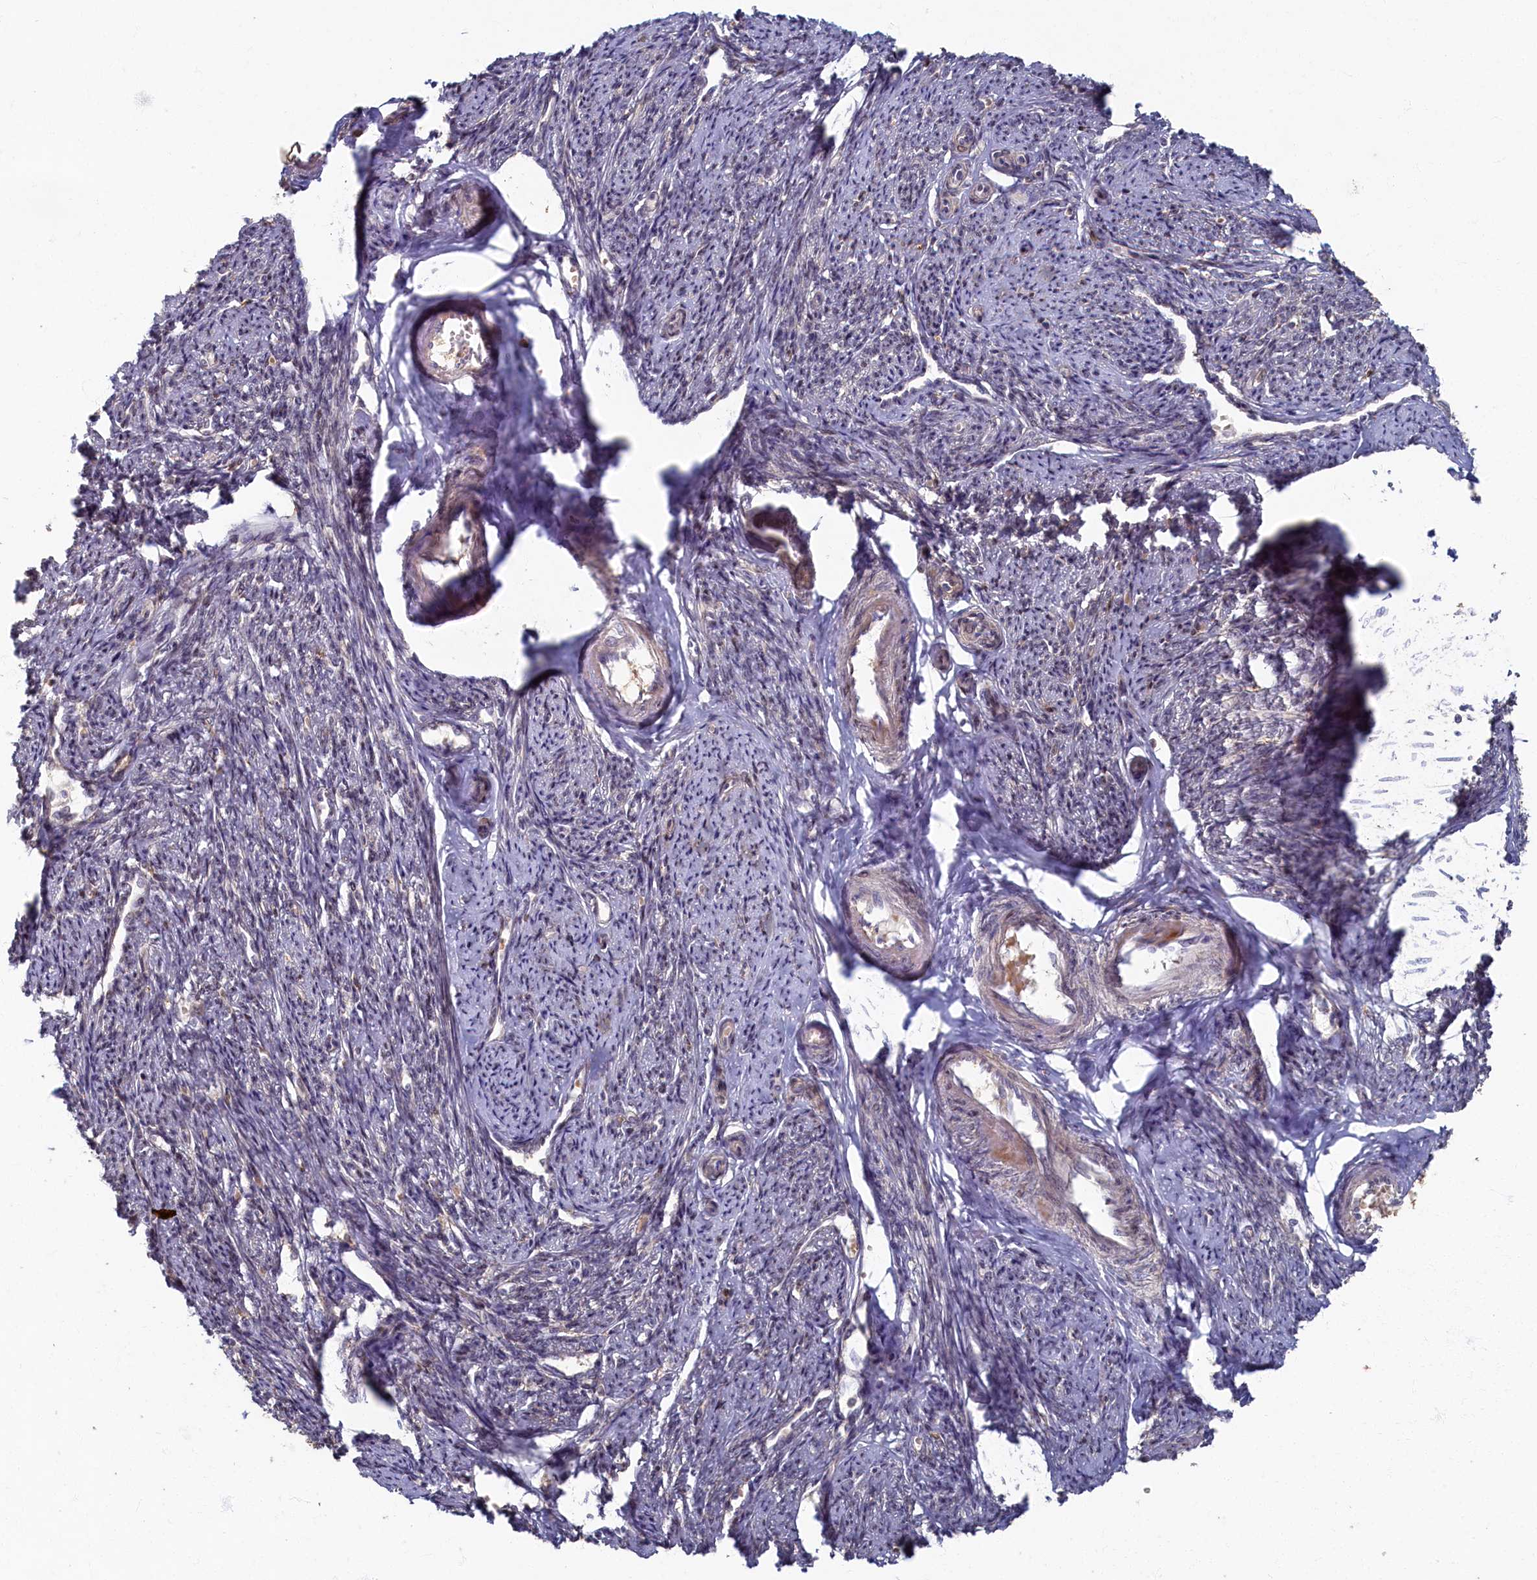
{"staining": {"intensity": "weak", "quantity": "<25%", "location": "cytoplasmic/membranous"}, "tissue": "smooth muscle", "cell_type": "Smooth muscle cells", "image_type": "normal", "snomed": [{"axis": "morphology", "description": "Normal tissue, NOS"}, {"axis": "topography", "description": "Smooth muscle"}, {"axis": "topography", "description": "Uterus"}], "caption": "Immunohistochemical staining of benign human smooth muscle displays no significant staining in smooth muscle cells.", "gene": "HUNK", "patient": {"sex": "female", "age": 59}}